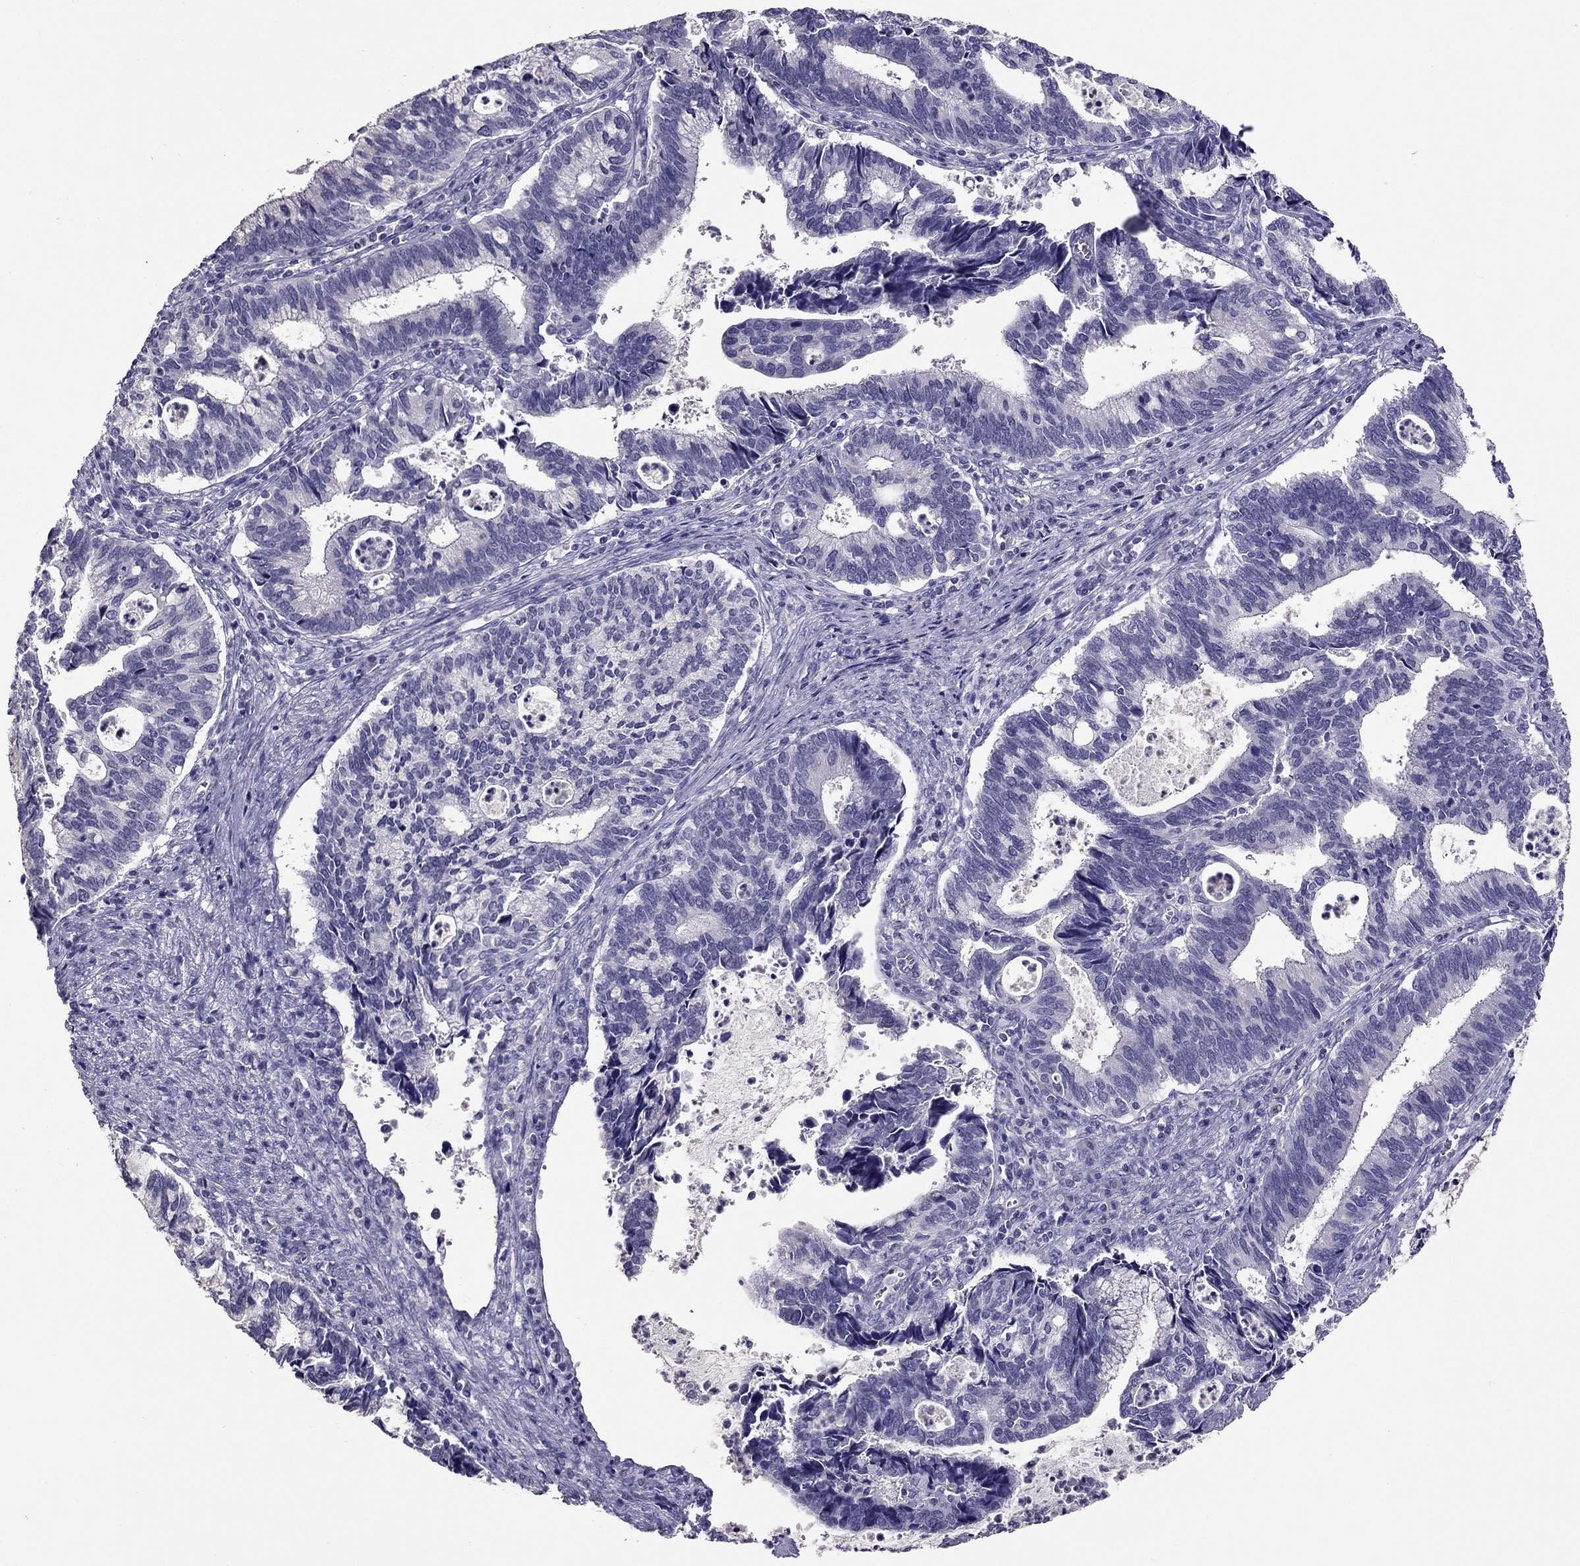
{"staining": {"intensity": "negative", "quantity": "none", "location": "none"}, "tissue": "cervical cancer", "cell_type": "Tumor cells", "image_type": "cancer", "snomed": [{"axis": "morphology", "description": "Adenocarcinoma, NOS"}, {"axis": "topography", "description": "Cervix"}], "caption": "Tumor cells are negative for brown protein staining in cervical cancer.", "gene": "RHO", "patient": {"sex": "female", "age": 42}}